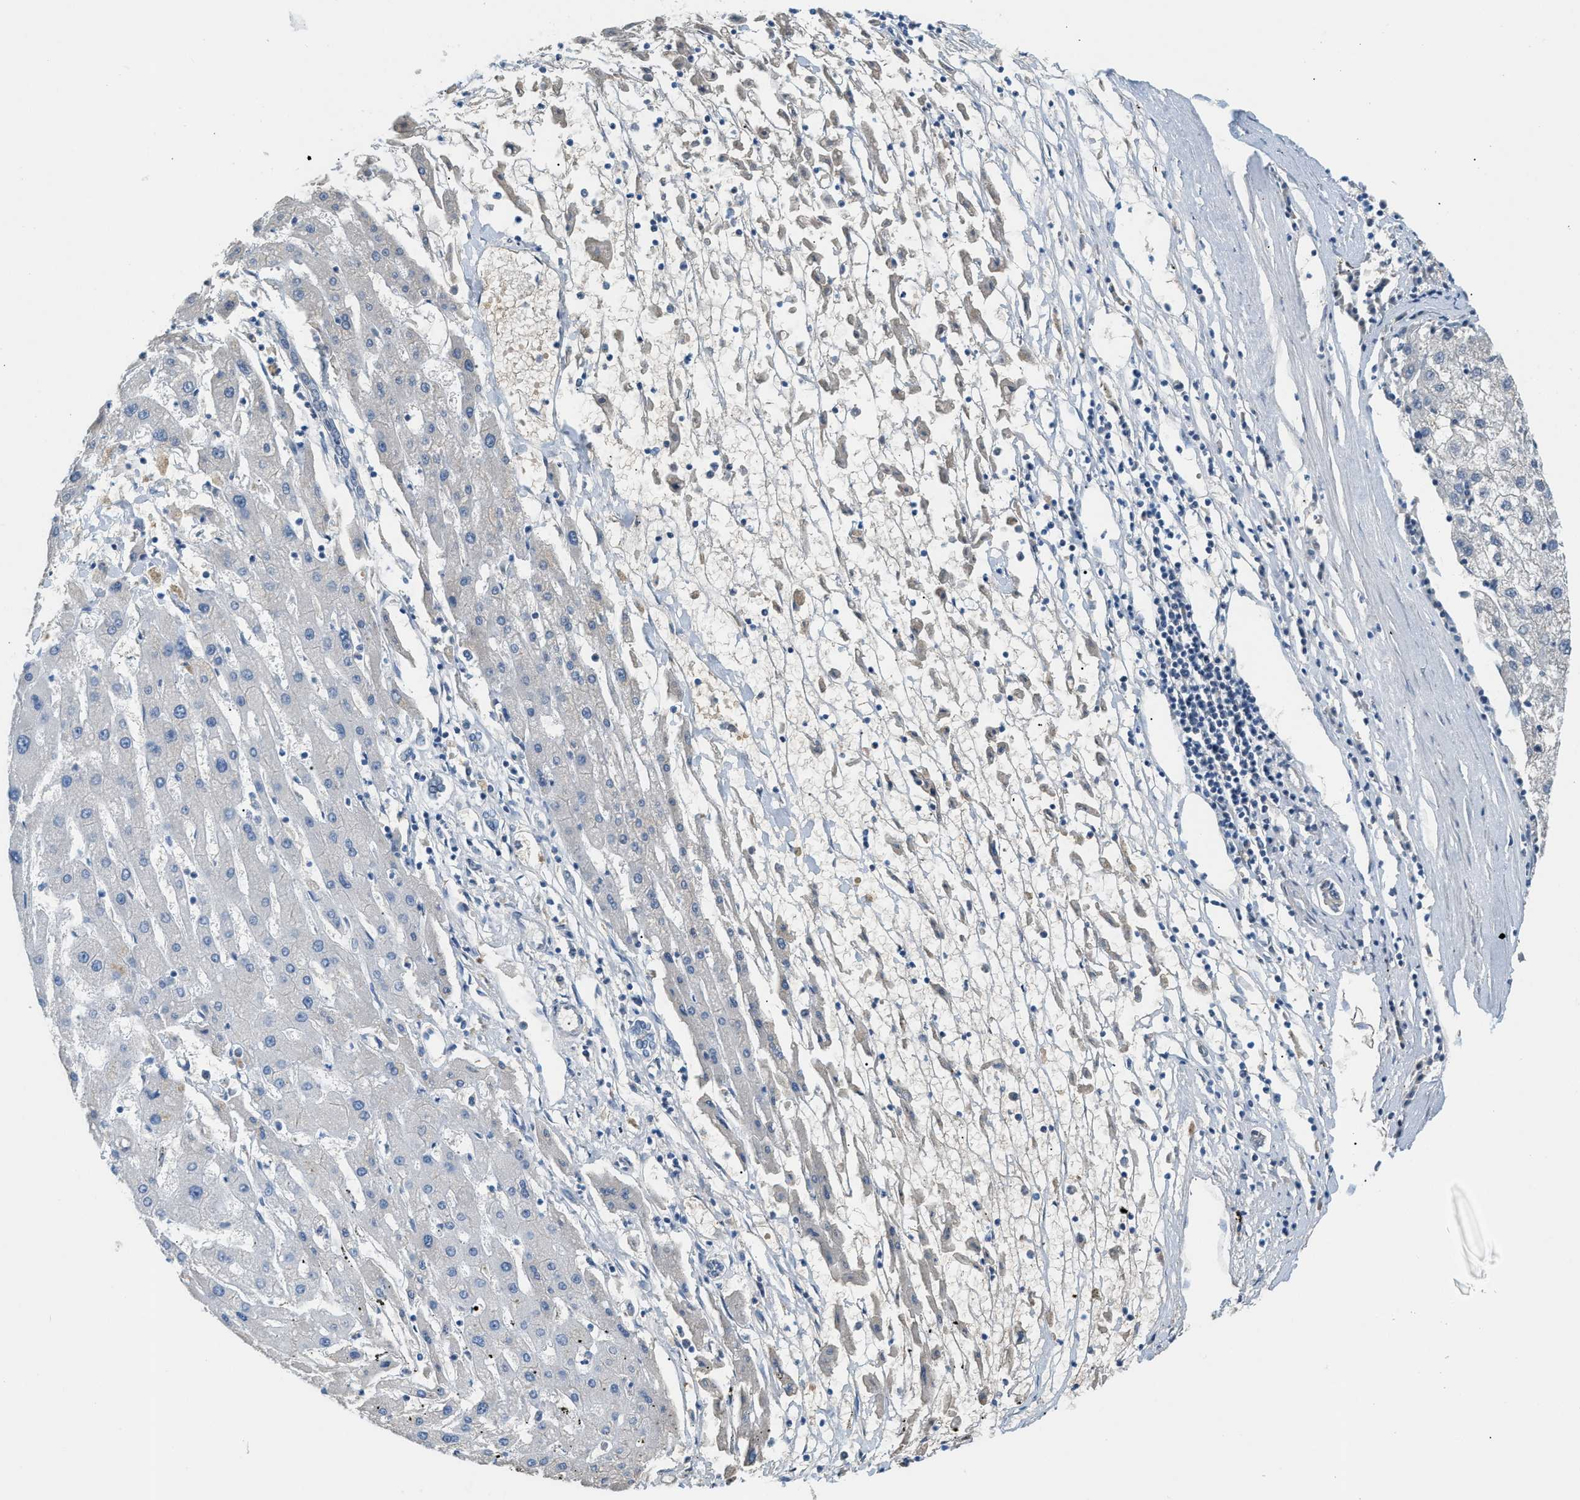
{"staining": {"intensity": "negative", "quantity": "none", "location": "none"}, "tissue": "liver cancer", "cell_type": "Tumor cells", "image_type": "cancer", "snomed": [{"axis": "morphology", "description": "Carcinoma, Hepatocellular, NOS"}, {"axis": "topography", "description": "Liver"}], "caption": "This is an immunohistochemistry (IHC) micrograph of human liver cancer (hepatocellular carcinoma). There is no positivity in tumor cells.", "gene": "CFI", "patient": {"sex": "male", "age": 72}}